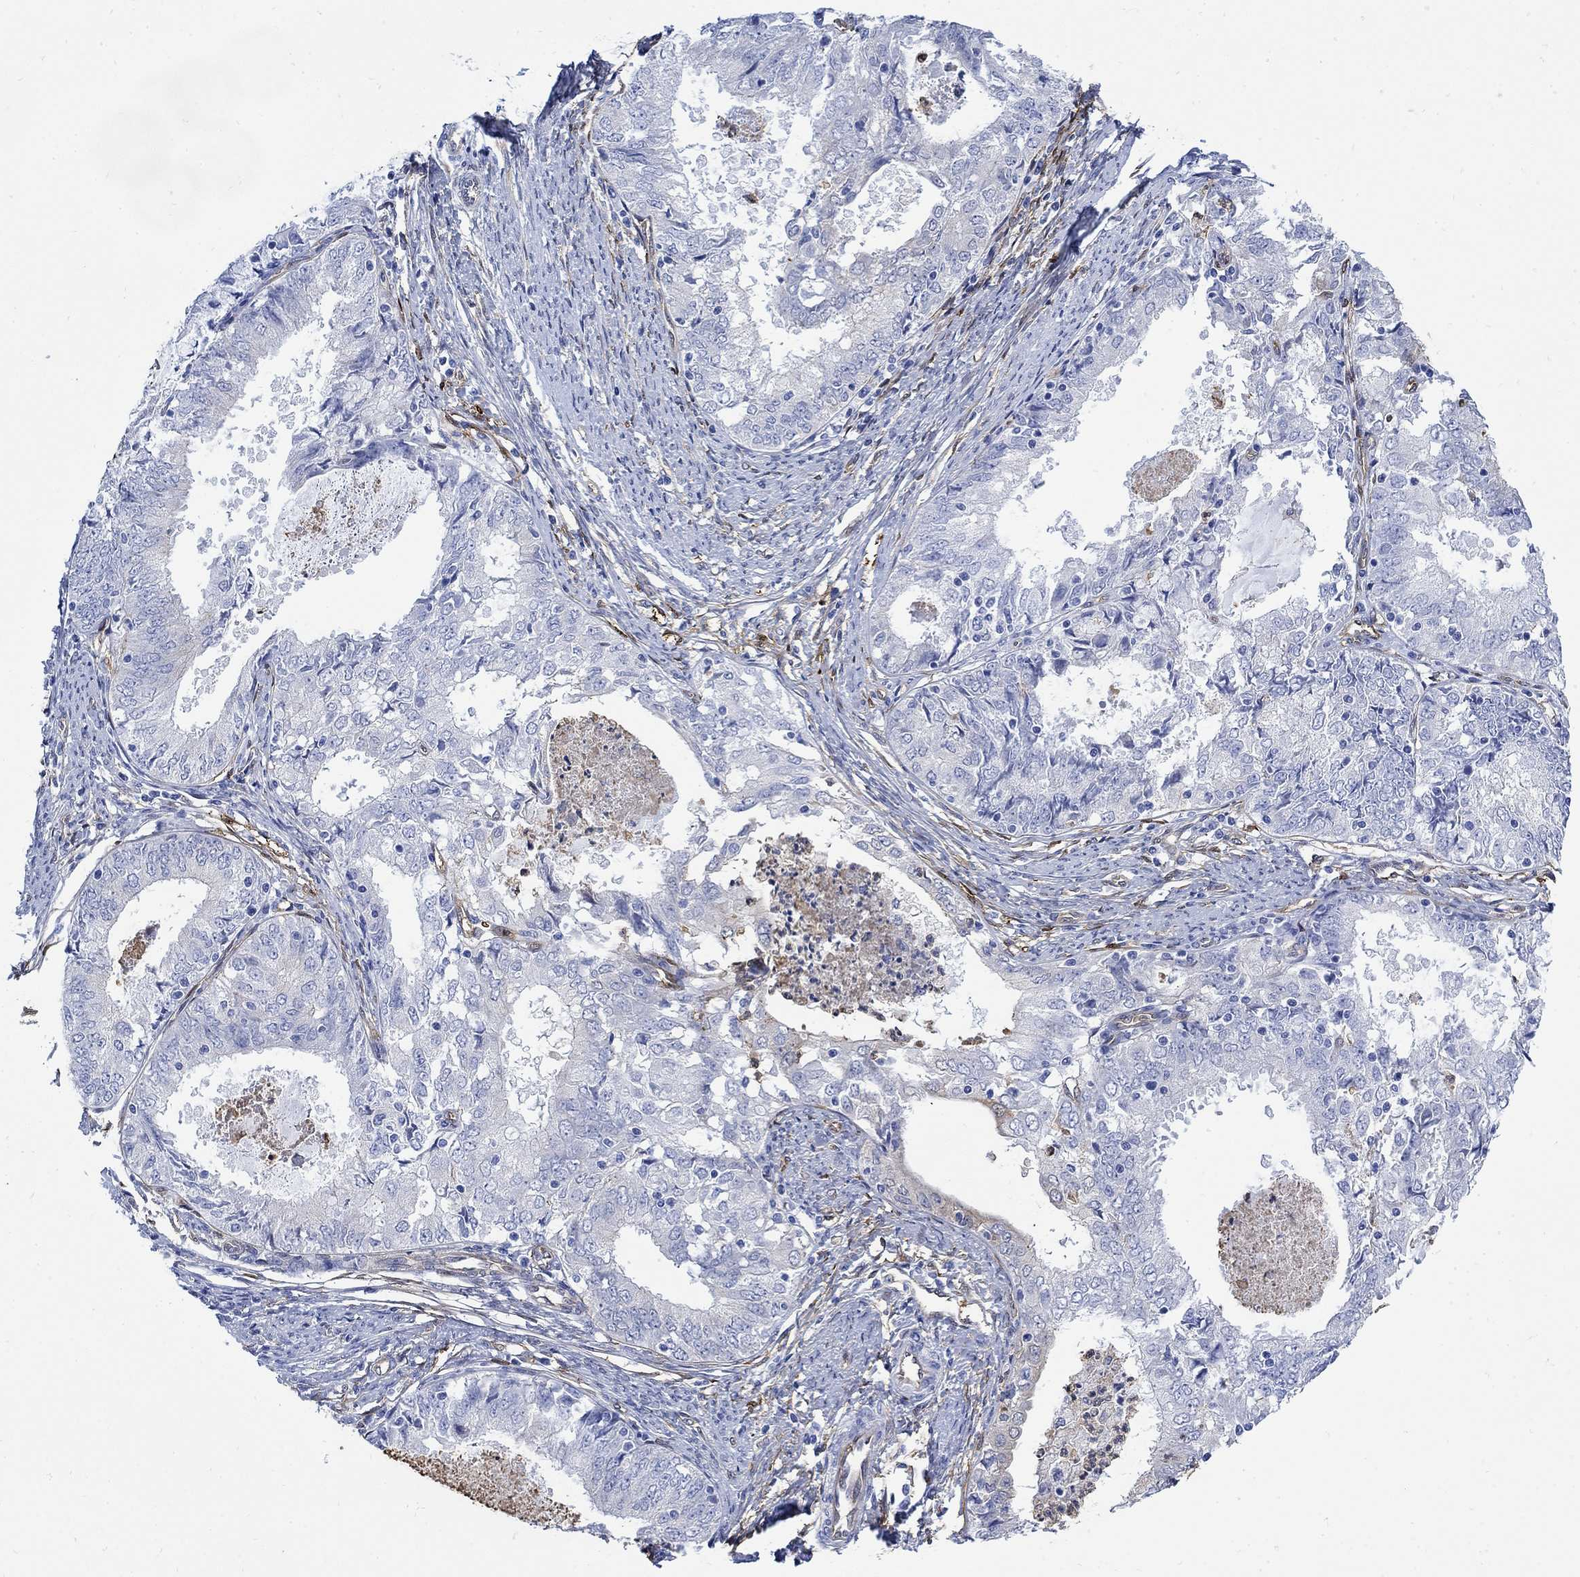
{"staining": {"intensity": "weak", "quantity": "<25%", "location": "cytoplasmic/membranous"}, "tissue": "endometrial cancer", "cell_type": "Tumor cells", "image_type": "cancer", "snomed": [{"axis": "morphology", "description": "Adenocarcinoma, NOS"}, {"axis": "topography", "description": "Endometrium"}], "caption": "Endometrial adenocarcinoma stained for a protein using immunohistochemistry (IHC) demonstrates no expression tumor cells.", "gene": "TGM2", "patient": {"sex": "female", "age": 57}}